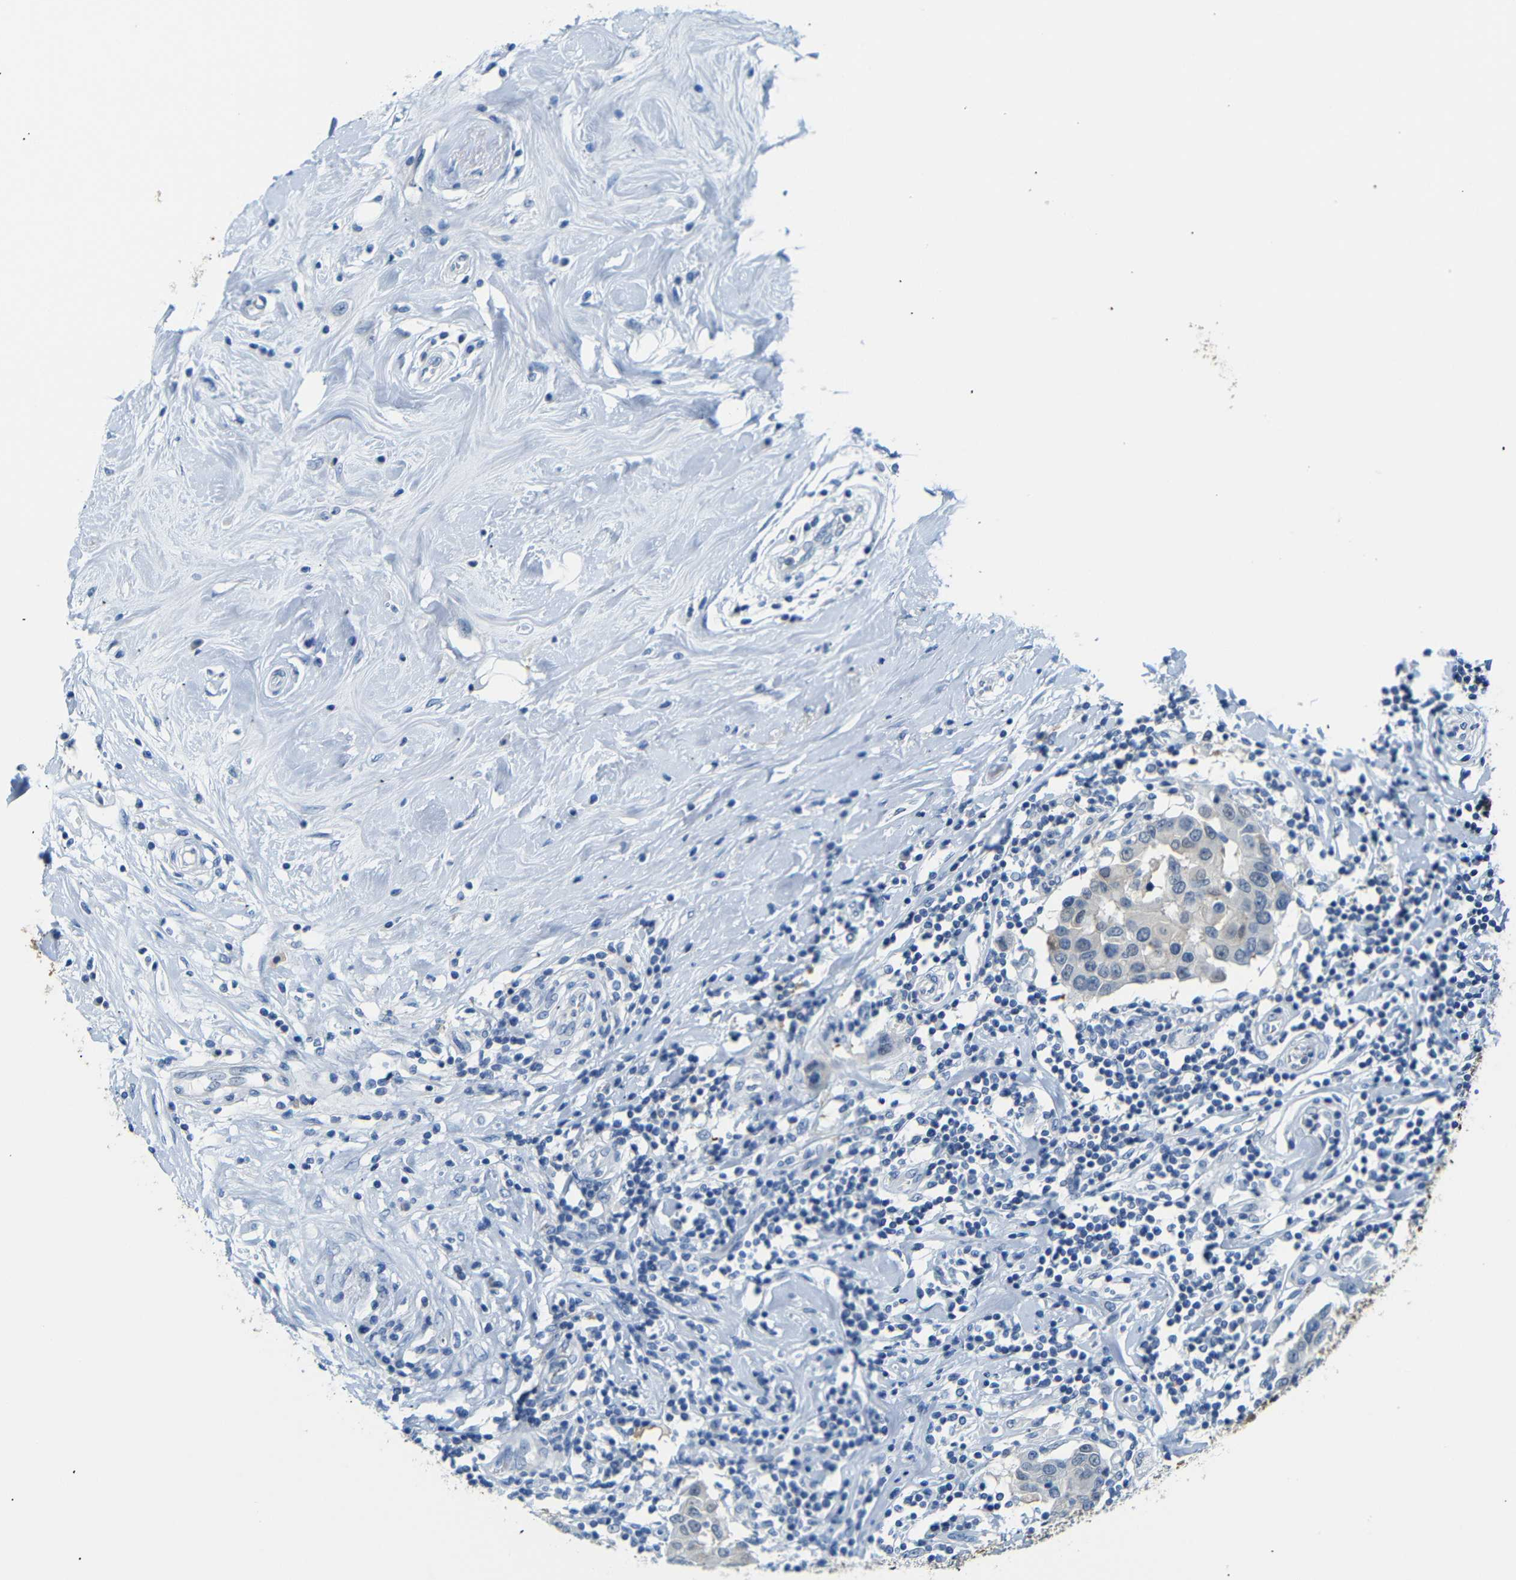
{"staining": {"intensity": "negative", "quantity": "none", "location": "none"}, "tissue": "breast cancer", "cell_type": "Tumor cells", "image_type": "cancer", "snomed": [{"axis": "morphology", "description": "Duct carcinoma"}, {"axis": "topography", "description": "Breast"}], "caption": "IHC image of human breast infiltrating ductal carcinoma stained for a protein (brown), which displays no staining in tumor cells.", "gene": "SFN", "patient": {"sex": "female", "age": 27}}